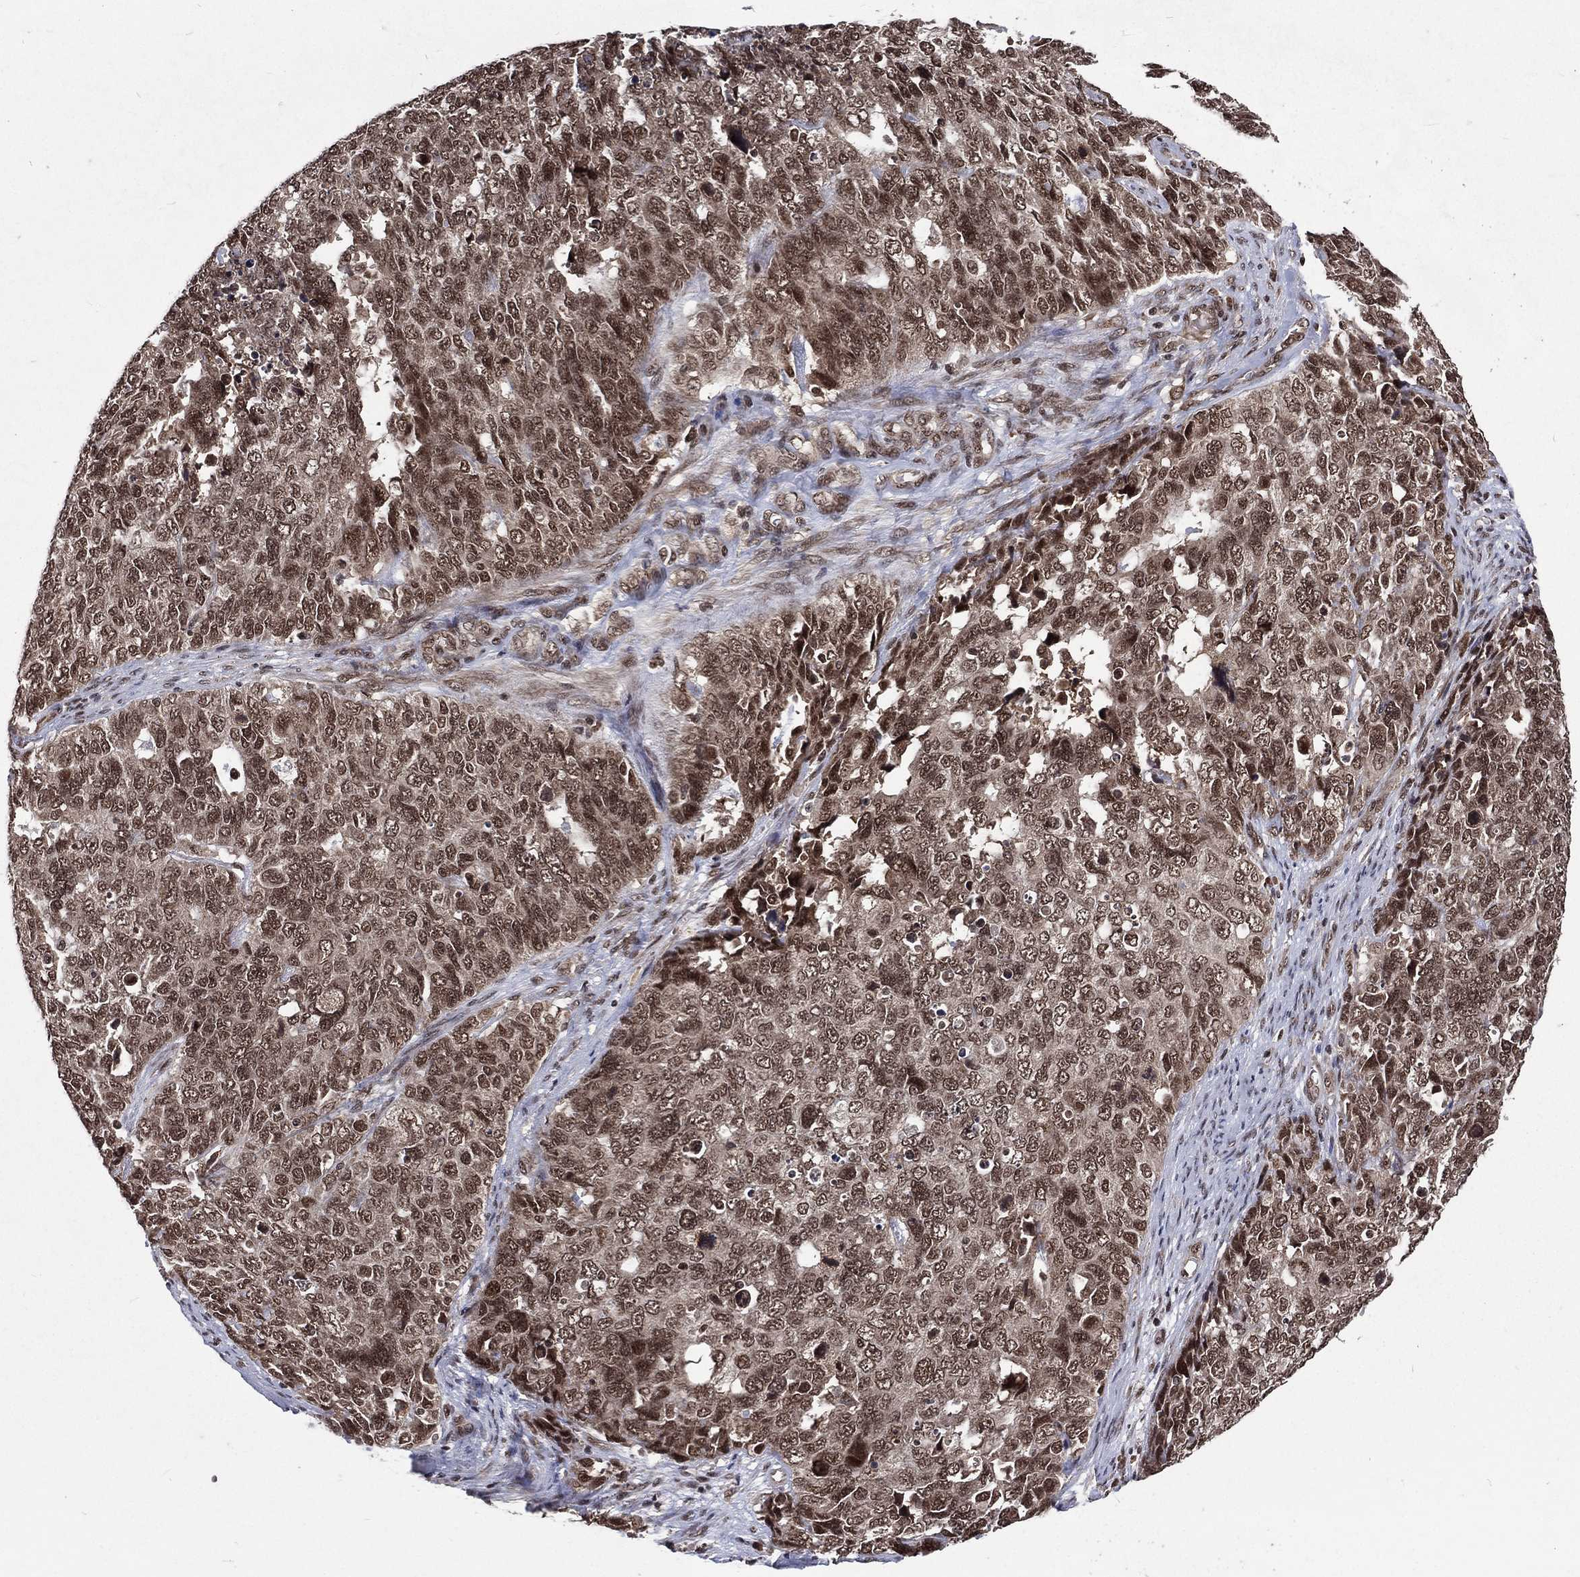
{"staining": {"intensity": "moderate", "quantity": "25%-75%", "location": "cytoplasmic/membranous,nuclear"}, "tissue": "cervical cancer", "cell_type": "Tumor cells", "image_type": "cancer", "snomed": [{"axis": "morphology", "description": "Squamous cell carcinoma, NOS"}, {"axis": "topography", "description": "Cervix"}], "caption": "The micrograph displays immunohistochemical staining of squamous cell carcinoma (cervical). There is moderate cytoplasmic/membranous and nuclear positivity is appreciated in about 25%-75% of tumor cells.", "gene": "DMAP1", "patient": {"sex": "female", "age": 63}}